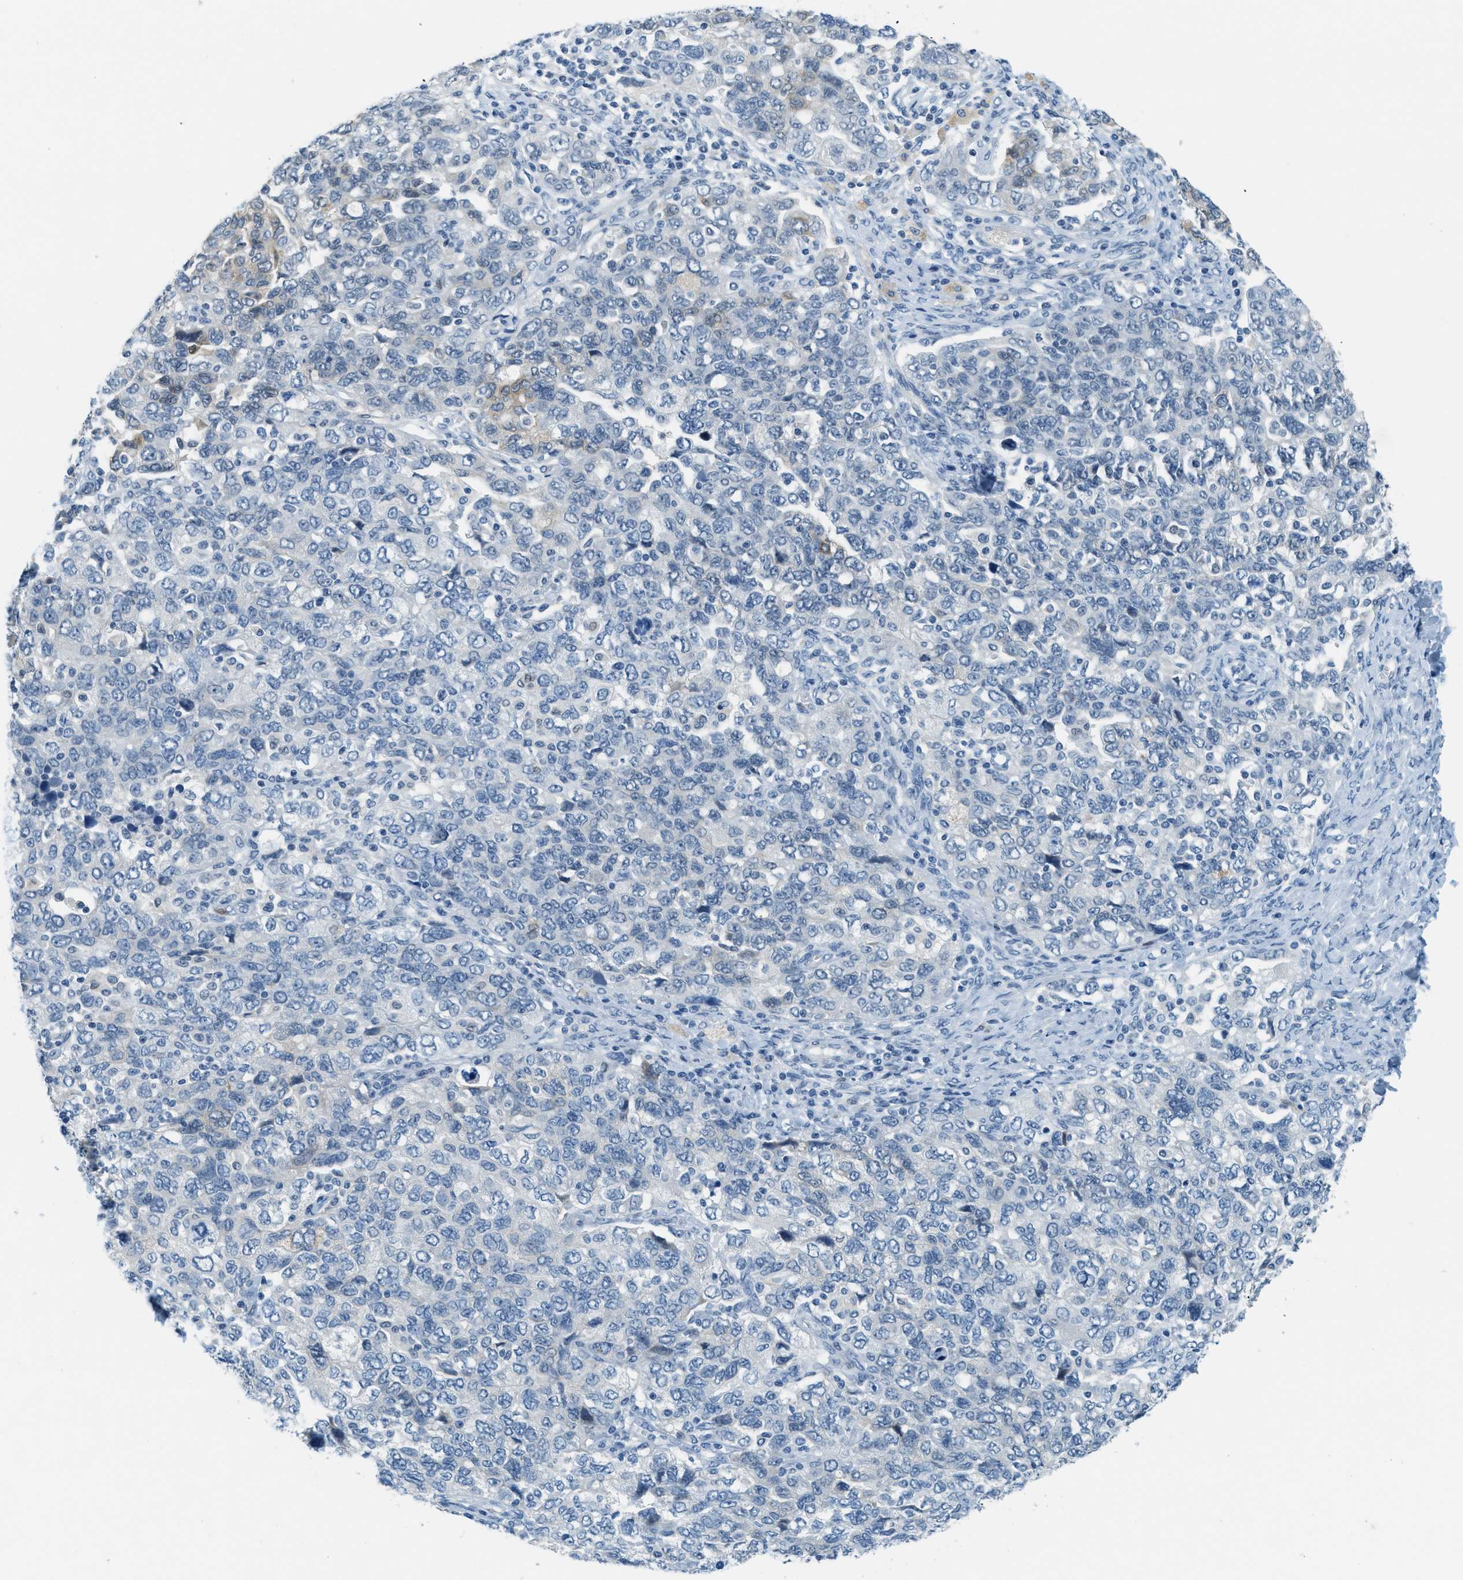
{"staining": {"intensity": "negative", "quantity": "none", "location": "none"}, "tissue": "ovarian cancer", "cell_type": "Tumor cells", "image_type": "cancer", "snomed": [{"axis": "morphology", "description": "Carcinoma, NOS"}, {"axis": "morphology", "description": "Cystadenocarcinoma, serous, NOS"}, {"axis": "topography", "description": "Ovary"}], "caption": "An IHC image of carcinoma (ovarian) is shown. There is no staining in tumor cells of carcinoma (ovarian).", "gene": "CYP4X1", "patient": {"sex": "female", "age": 69}}